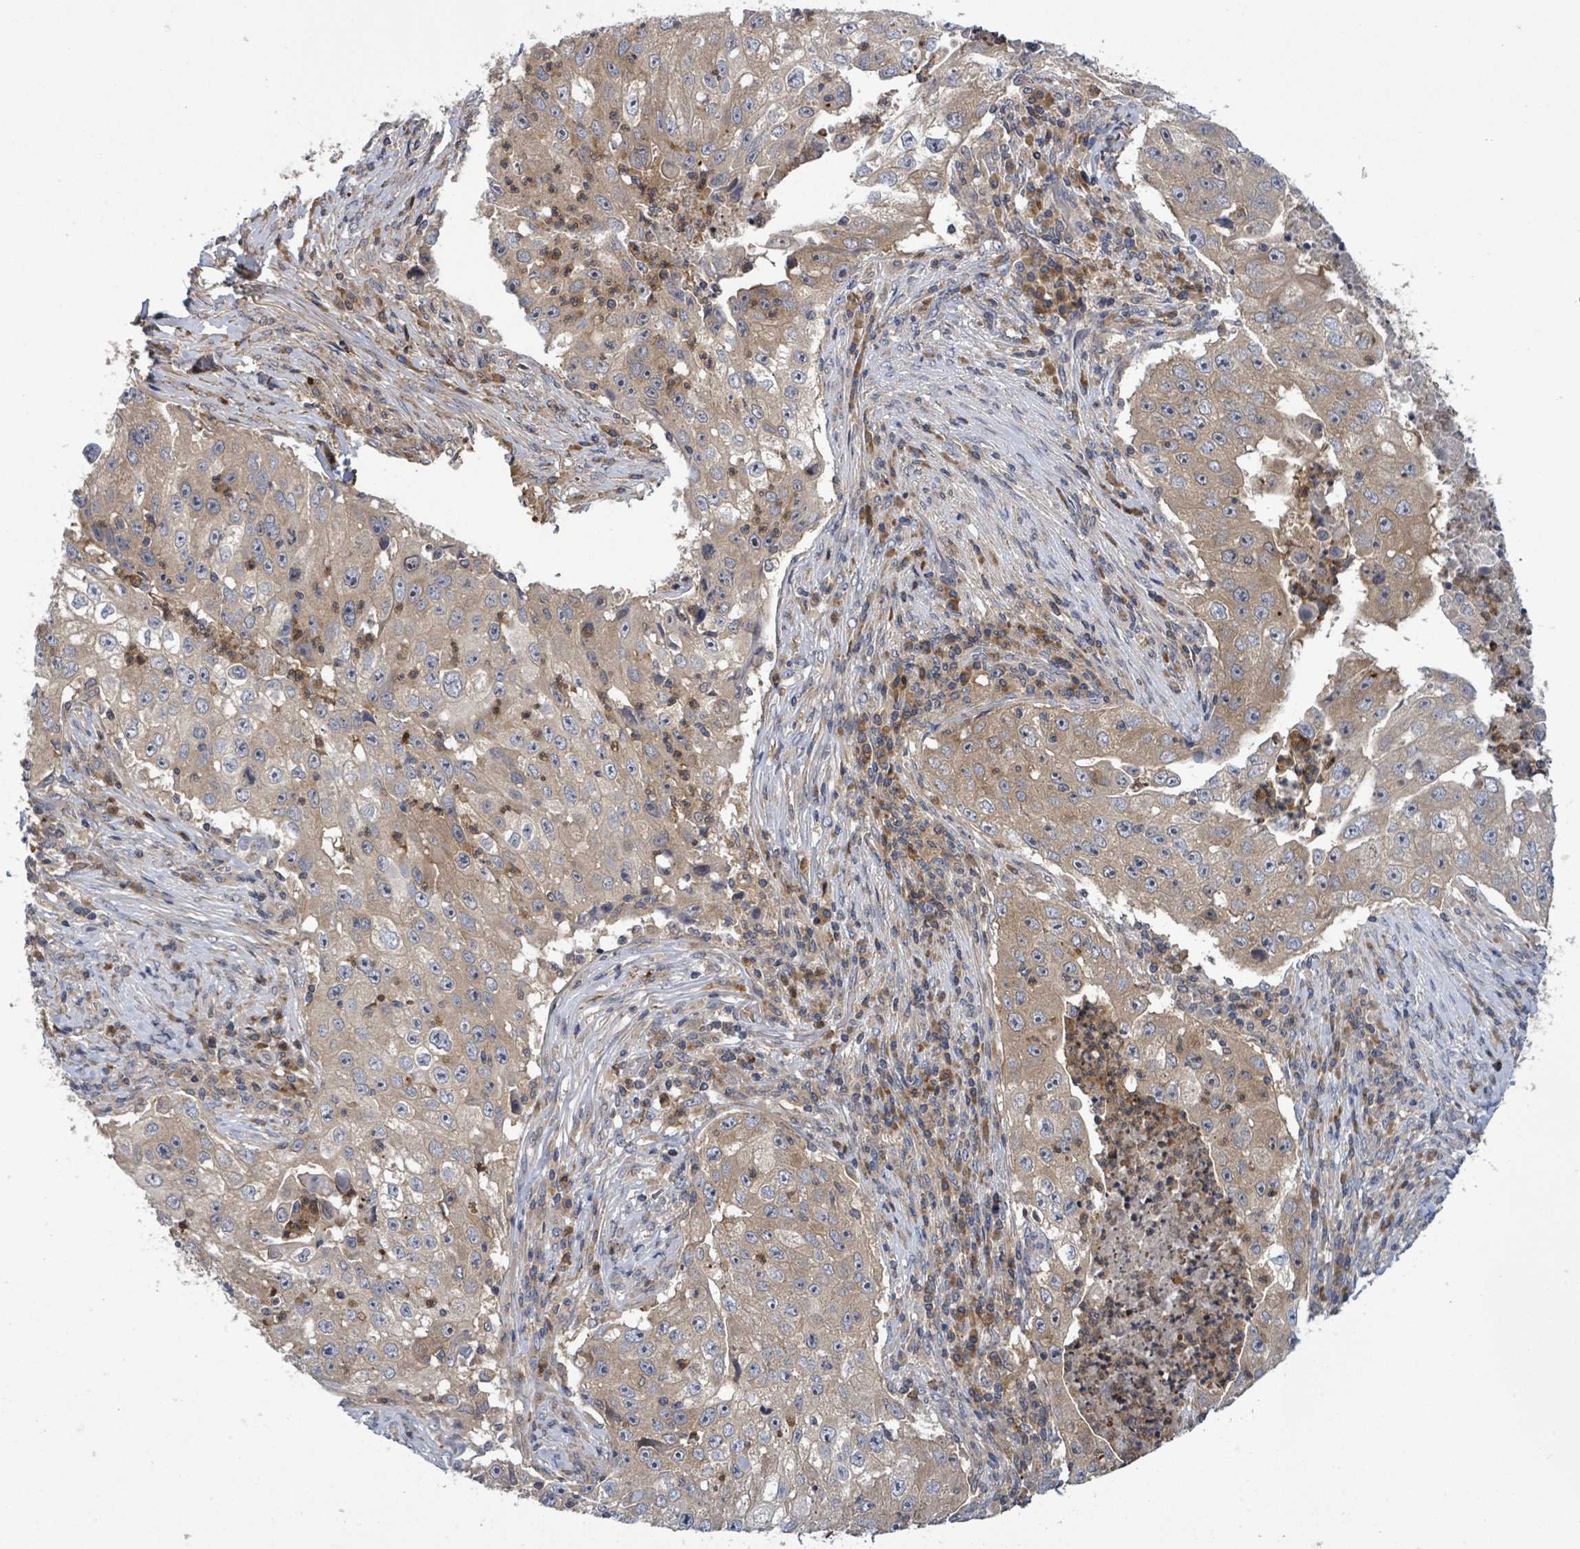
{"staining": {"intensity": "moderate", "quantity": "25%-75%", "location": "cytoplasmic/membranous"}, "tissue": "lung cancer", "cell_type": "Tumor cells", "image_type": "cancer", "snomed": [{"axis": "morphology", "description": "Squamous cell carcinoma, NOS"}, {"axis": "topography", "description": "Lung"}], "caption": "Lung cancer (squamous cell carcinoma) stained for a protein (brown) reveals moderate cytoplasmic/membranous positive staining in approximately 25%-75% of tumor cells.", "gene": "SERPINE3", "patient": {"sex": "male", "age": 64}}